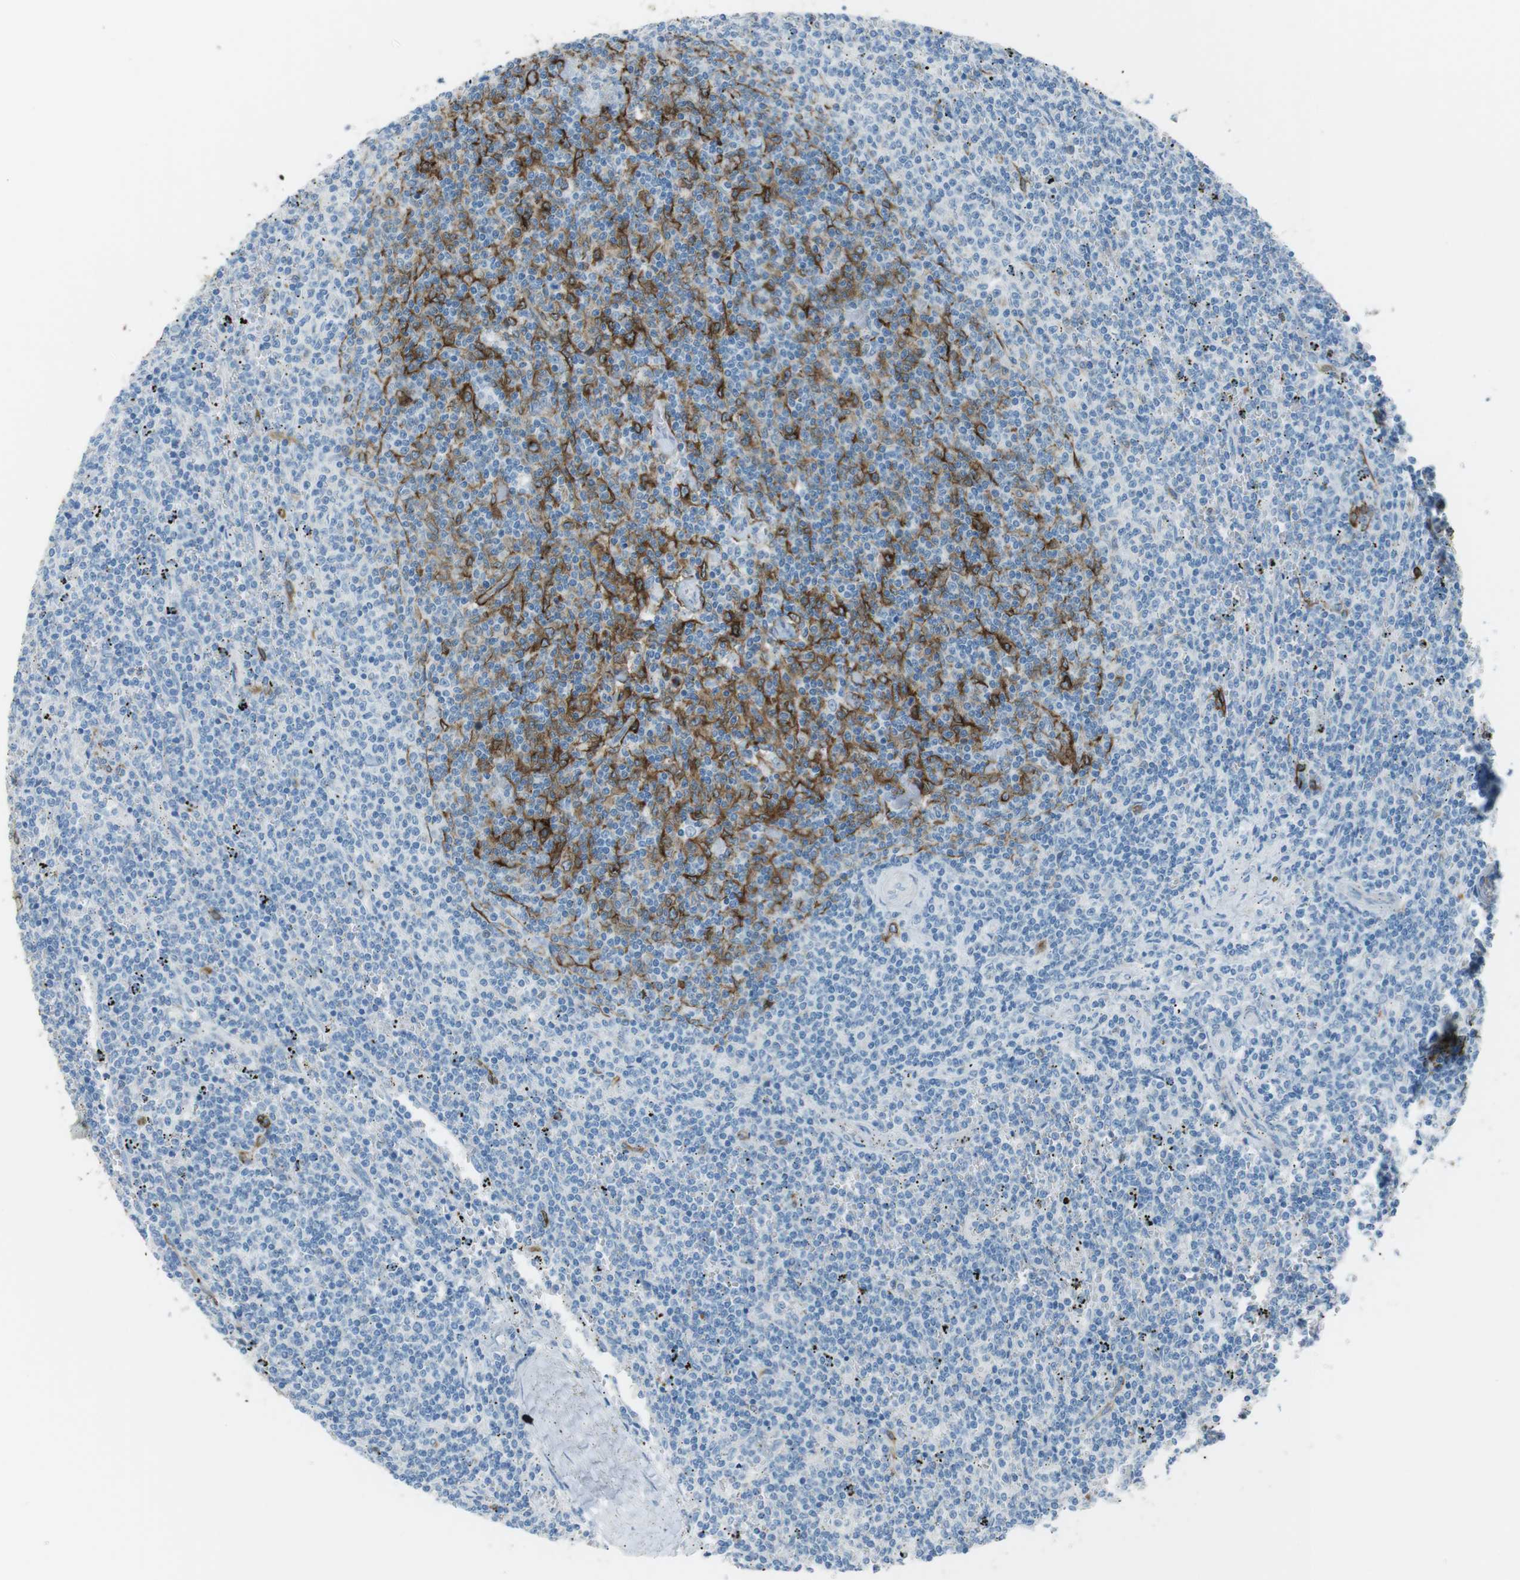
{"staining": {"intensity": "negative", "quantity": "none", "location": "none"}, "tissue": "lymphoma", "cell_type": "Tumor cells", "image_type": "cancer", "snomed": [{"axis": "morphology", "description": "Malignant lymphoma, non-Hodgkin's type, Low grade"}, {"axis": "topography", "description": "Spleen"}], "caption": "IHC micrograph of human low-grade malignant lymphoma, non-Hodgkin's type stained for a protein (brown), which demonstrates no expression in tumor cells.", "gene": "TUBB2A", "patient": {"sex": "female", "age": 50}}